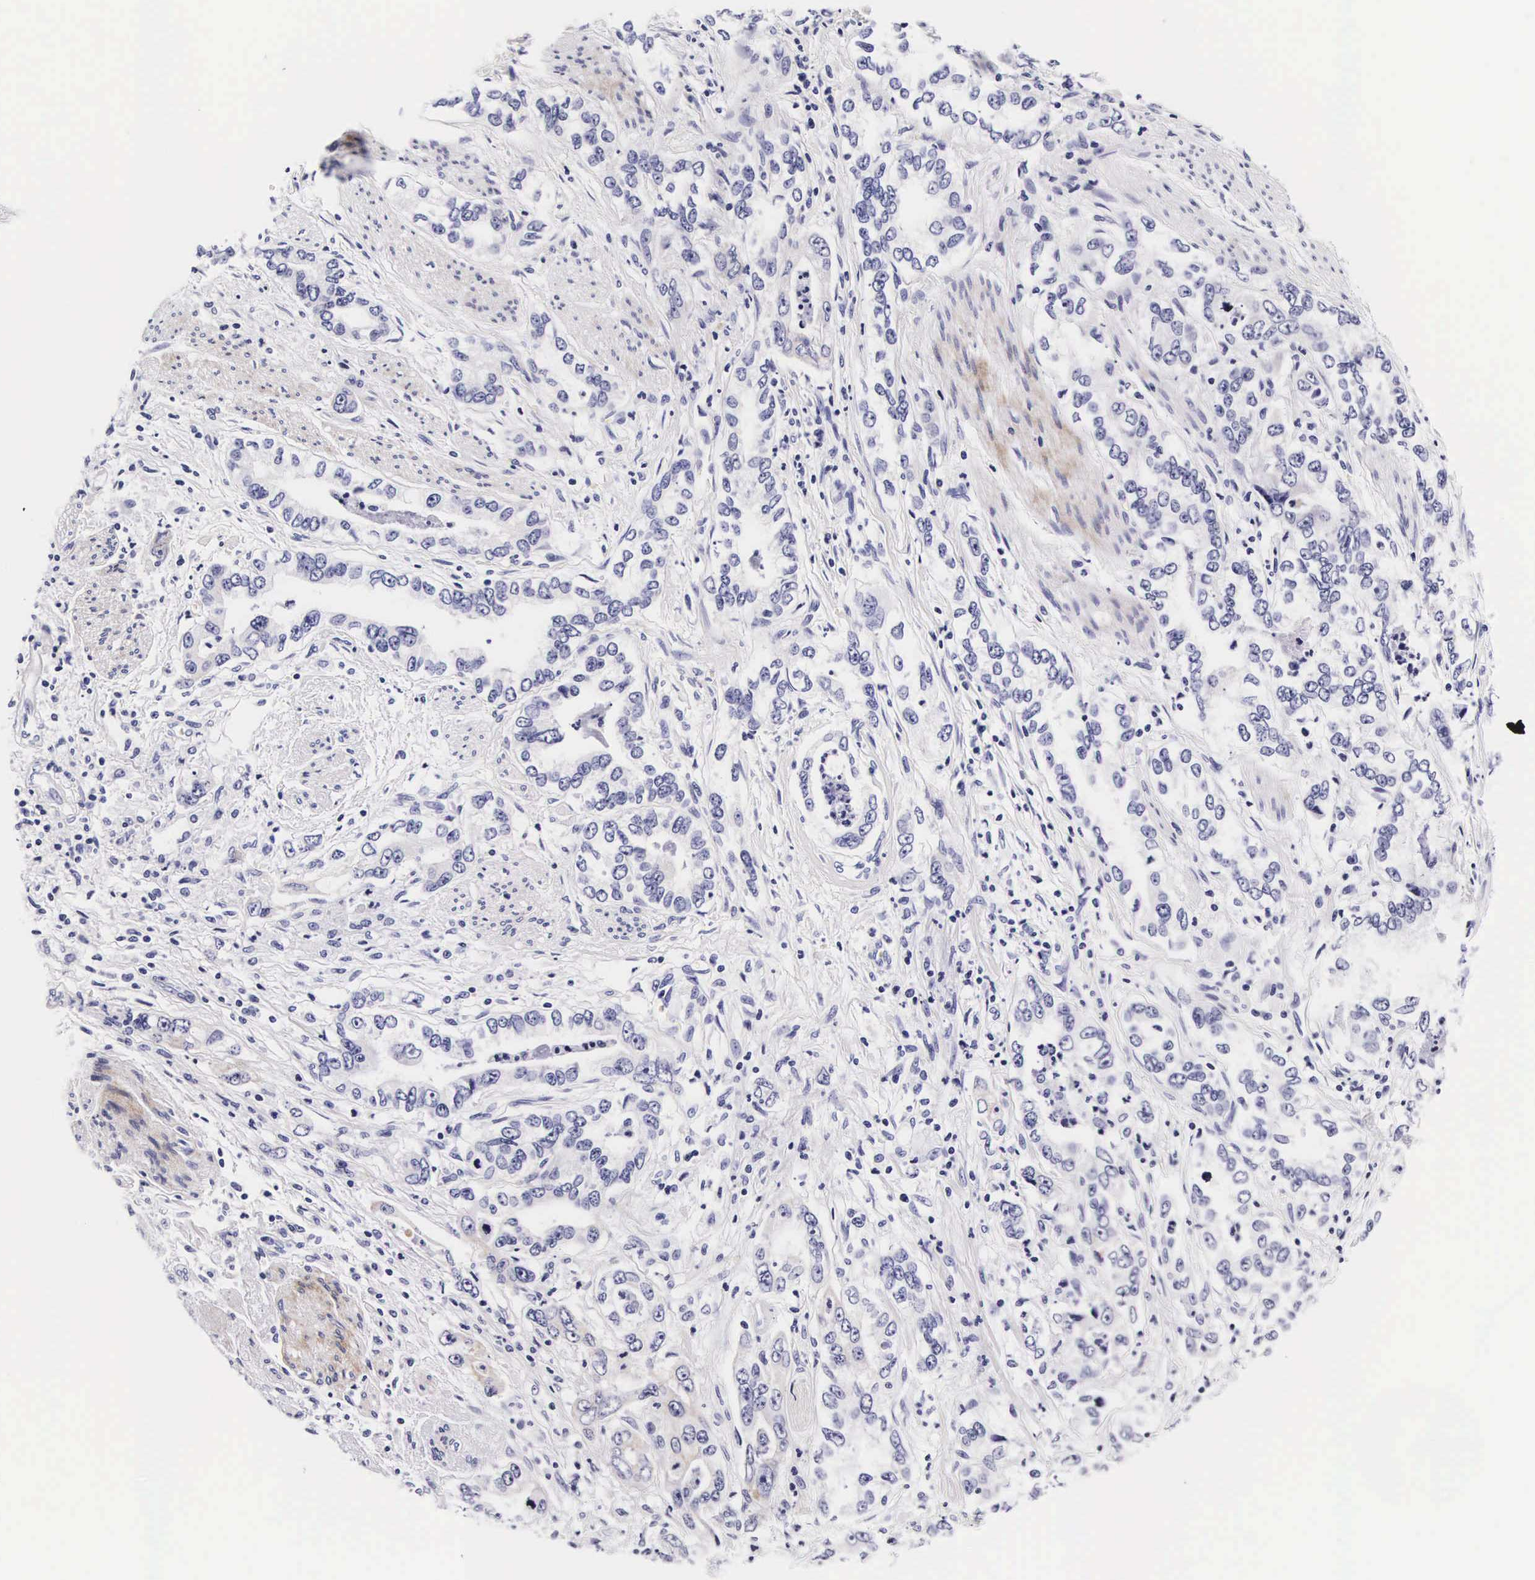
{"staining": {"intensity": "negative", "quantity": "none", "location": "none"}, "tissue": "stomach cancer", "cell_type": "Tumor cells", "image_type": "cancer", "snomed": [{"axis": "morphology", "description": "Adenocarcinoma, NOS"}, {"axis": "topography", "description": "Pancreas"}, {"axis": "topography", "description": "Stomach, upper"}], "caption": "This is an immunohistochemistry micrograph of human adenocarcinoma (stomach). There is no expression in tumor cells.", "gene": "UPRT", "patient": {"sex": "male", "age": 77}}